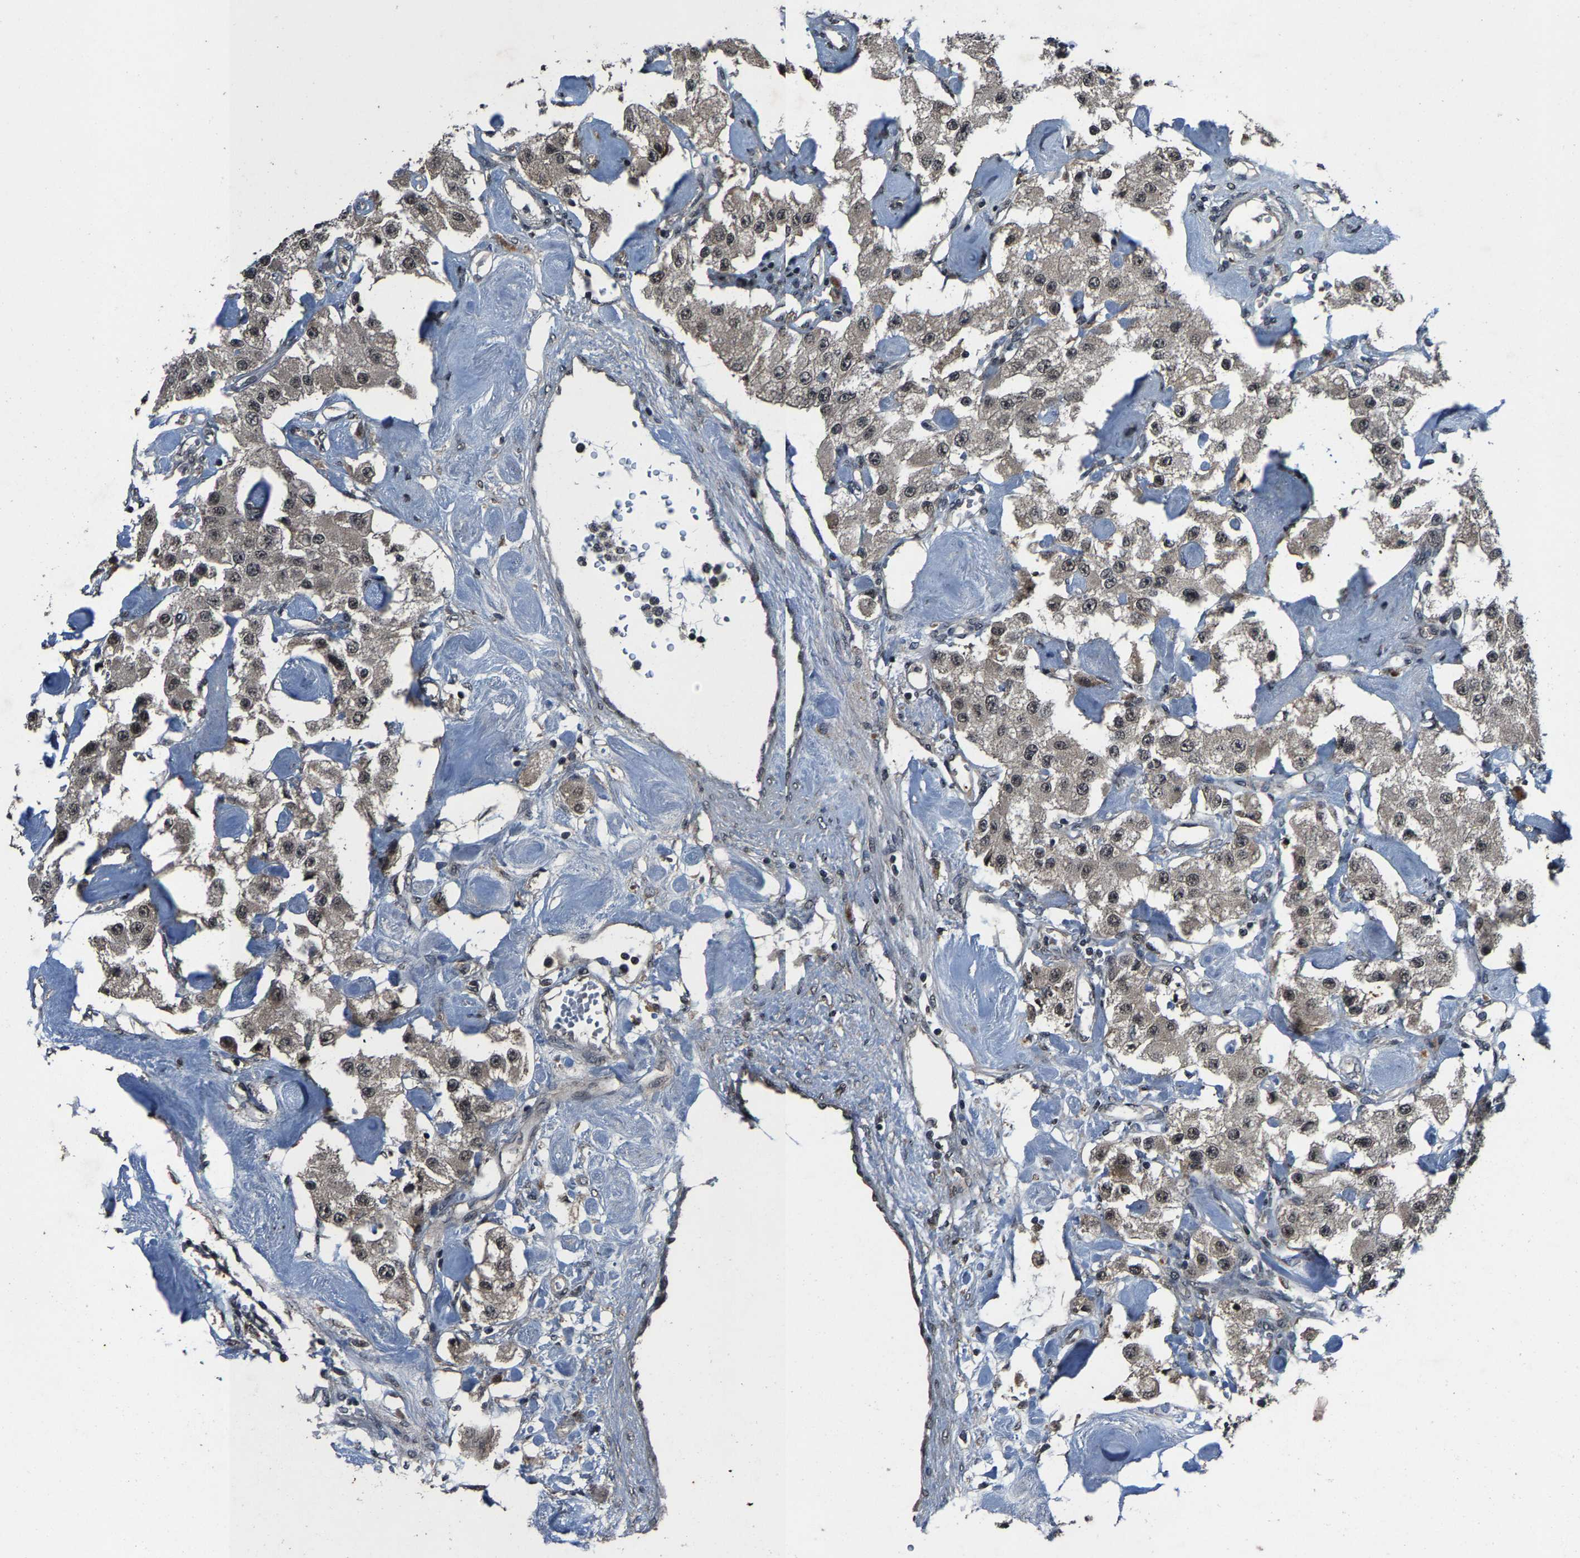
{"staining": {"intensity": "weak", "quantity": "<25%", "location": "nuclear"}, "tissue": "carcinoid", "cell_type": "Tumor cells", "image_type": "cancer", "snomed": [{"axis": "morphology", "description": "Carcinoid, malignant, NOS"}, {"axis": "topography", "description": "Pancreas"}], "caption": "Tumor cells show no significant protein staining in carcinoid. (Brightfield microscopy of DAB IHC at high magnification).", "gene": "HUWE1", "patient": {"sex": "male", "age": 41}}